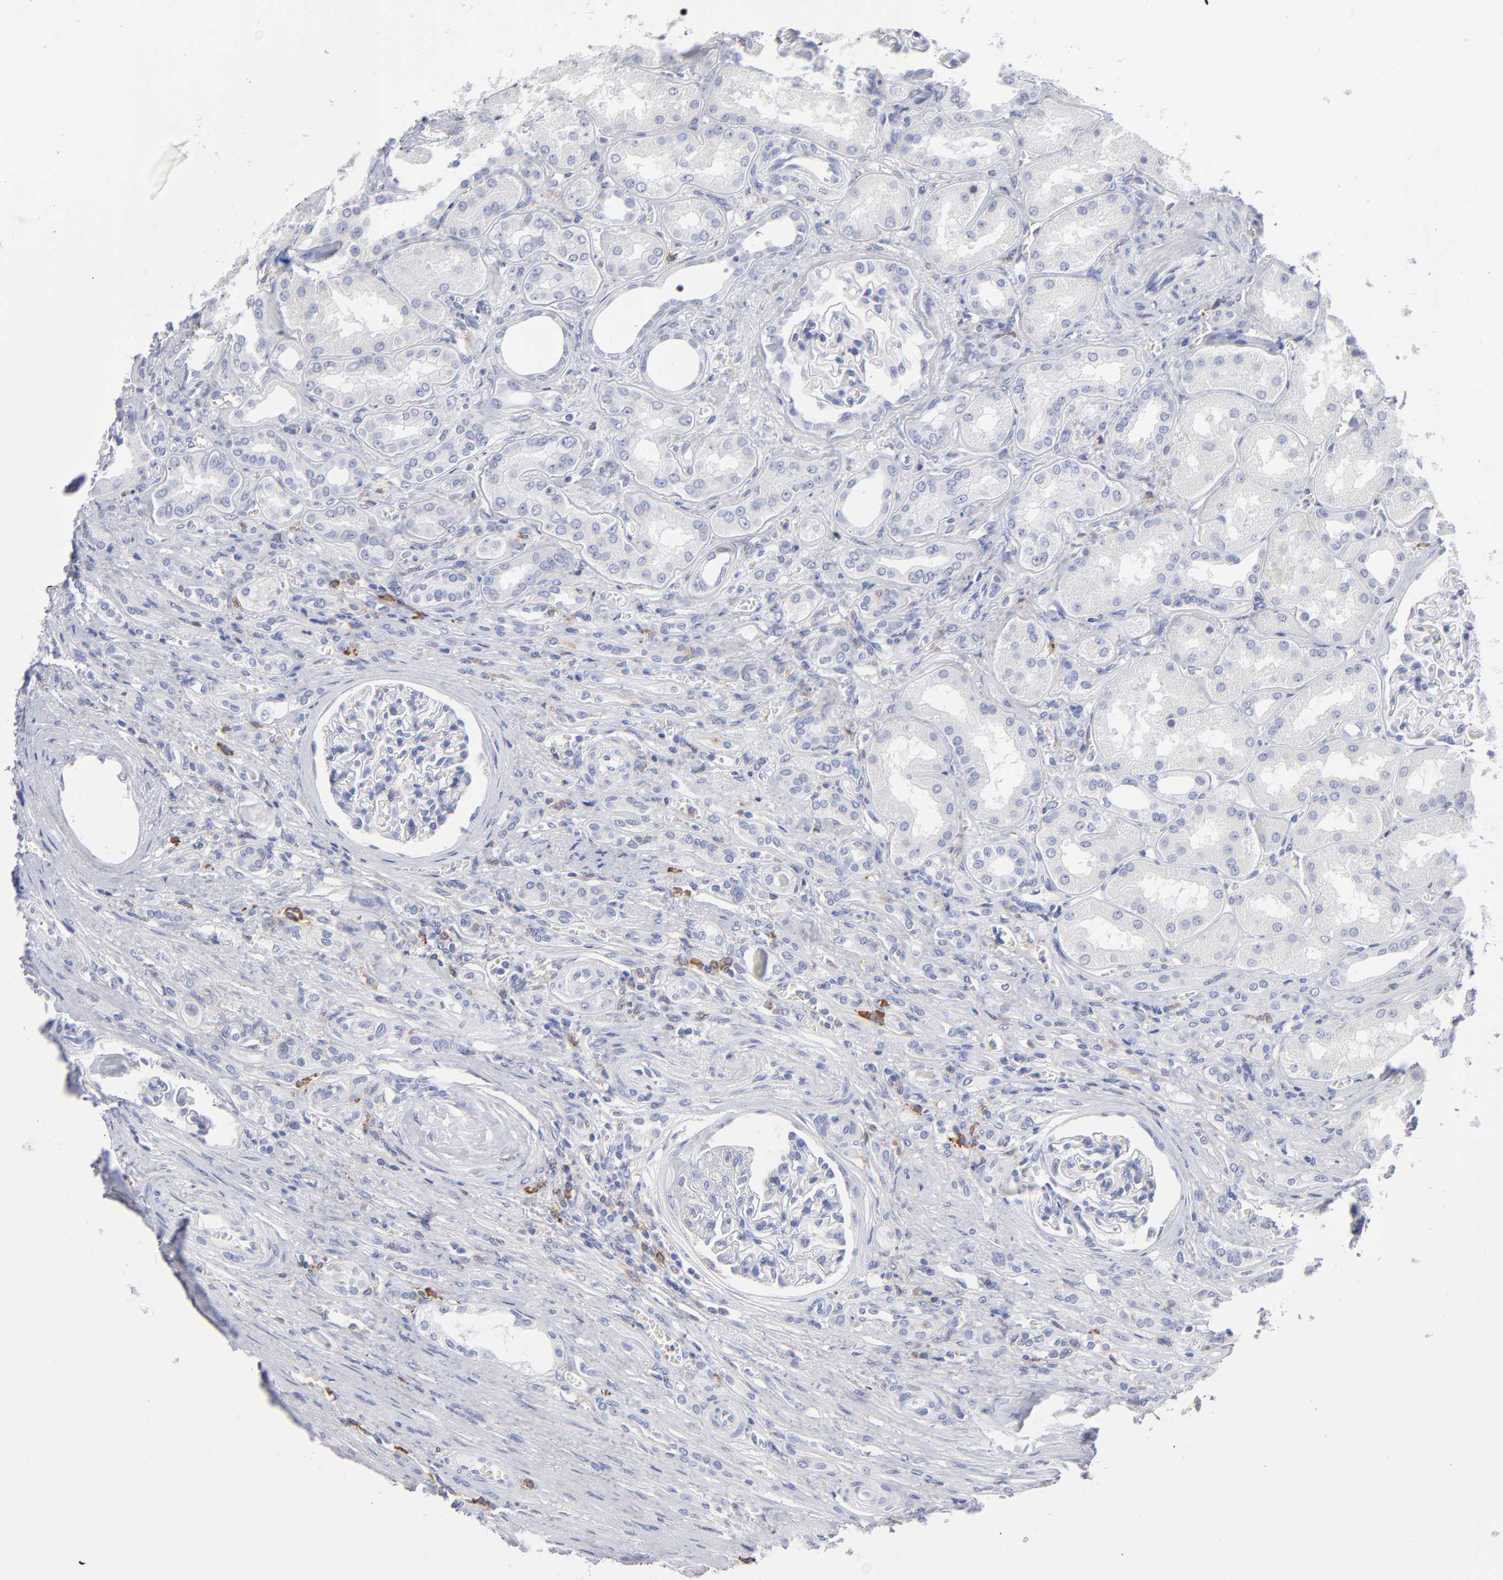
{"staining": {"intensity": "negative", "quantity": "none", "location": "none"}, "tissue": "renal cancer", "cell_type": "Tumor cells", "image_type": "cancer", "snomed": [{"axis": "morphology", "description": "Adenocarcinoma, NOS"}, {"axis": "topography", "description": "Kidney"}], "caption": "Immunohistochemistry (IHC) histopathology image of neoplastic tissue: renal cancer (adenocarcinoma) stained with DAB (3,3'-diaminobenzidine) shows no significant protein positivity in tumor cells. (DAB immunohistochemistry (IHC) visualized using brightfield microscopy, high magnification).", "gene": "LAT2", "patient": {"sex": "male", "age": 46}}